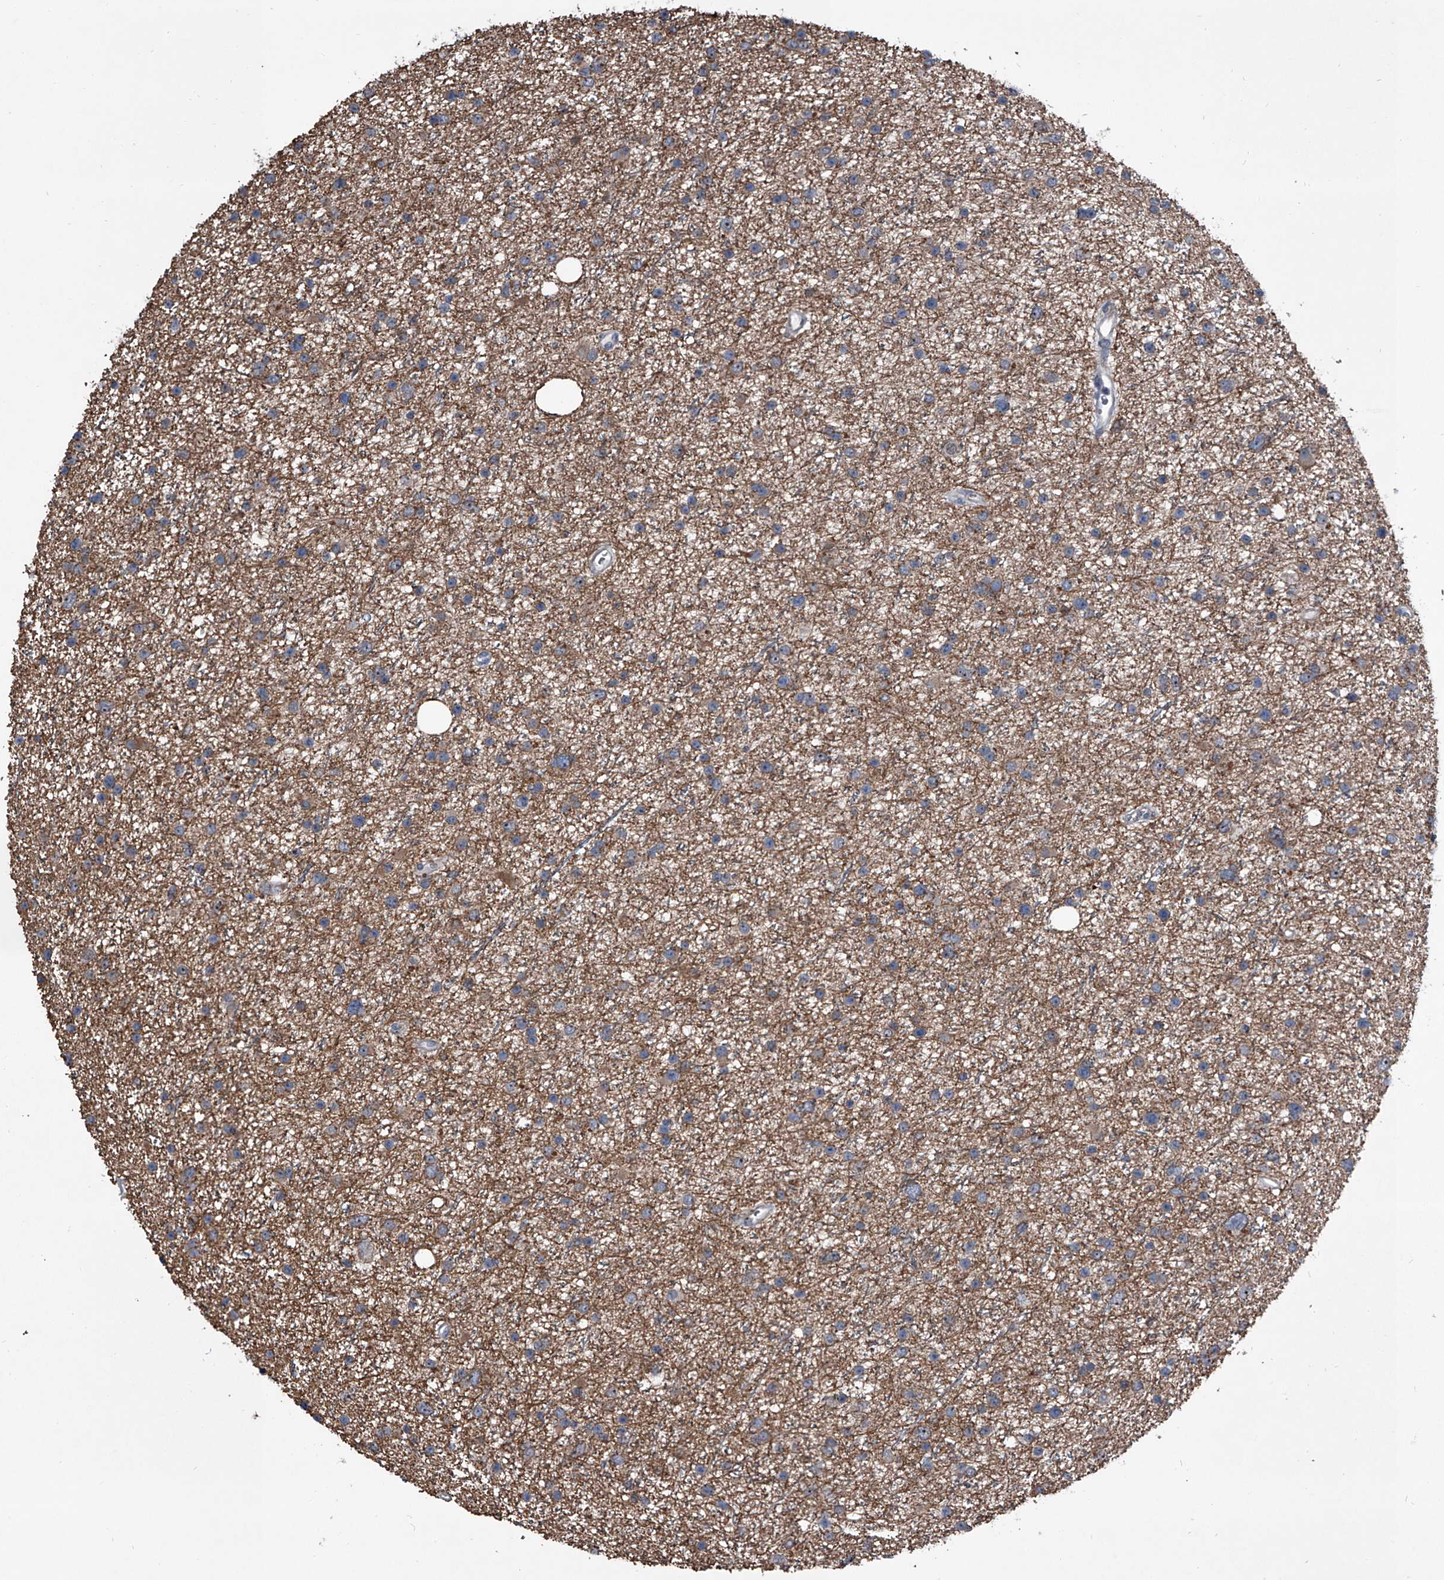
{"staining": {"intensity": "weak", "quantity": "25%-75%", "location": "cytoplasmic/membranous"}, "tissue": "glioma", "cell_type": "Tumor cells", "image_type": "cancer", "snomed": [{"axis": "morphology", "description": "Glioma, malignant, Low grade"}, {"axis": "topography", "description": "Cerebral cortex"}], "caption": "Protein positivity by immunohistochemistry exhibits weak cytoplasmic/membranous expression in about 25%-75% of tumor cells in malignant low-grade glioma.", "gene": "CEP85L", "patient": {"sex": "female", "age": 39}}